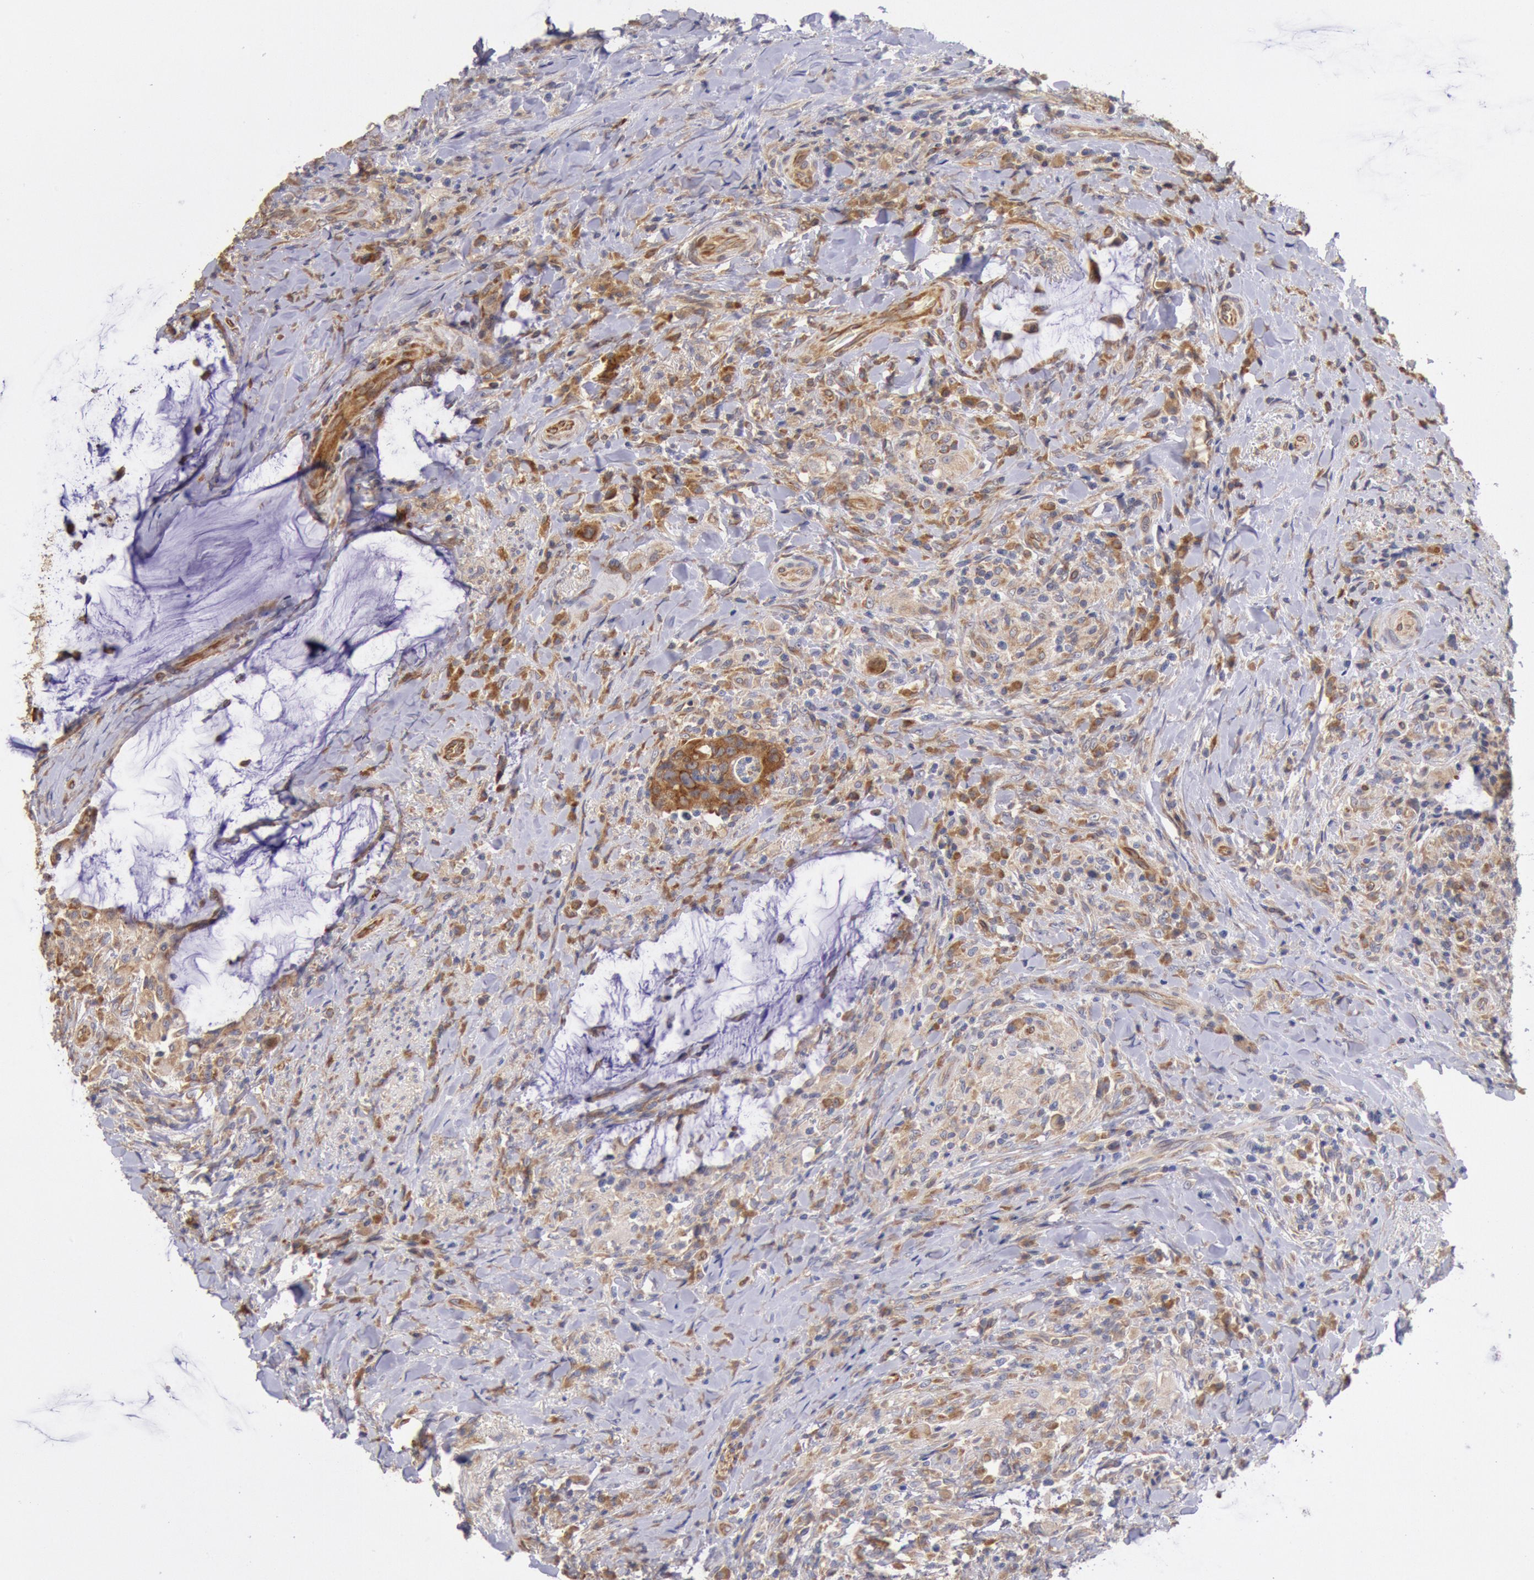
{"staining": {"intensity": "moderate", "quantity": ">75%", "location": "cytoplasmic/membranous"}, "tissue": "colorectal cancer", "cell_type": "Tumor cells", "image_type": "cancer", "snomed": [{"axis": "morphology", "description": "Adenocarcinoma, NOS"}, {"axis": "topography", "description": "Rectum"}], "caption": "Immunohistochemistry (DAB (3,3'-diaminobenzidine)) staining of colorectal cancer reveals moderate cytoplasmic/membranous protein staining in approximately >75% of tumor cells.", "gene": "DRG1", "patient": {"sex": "female", "age": 71}}